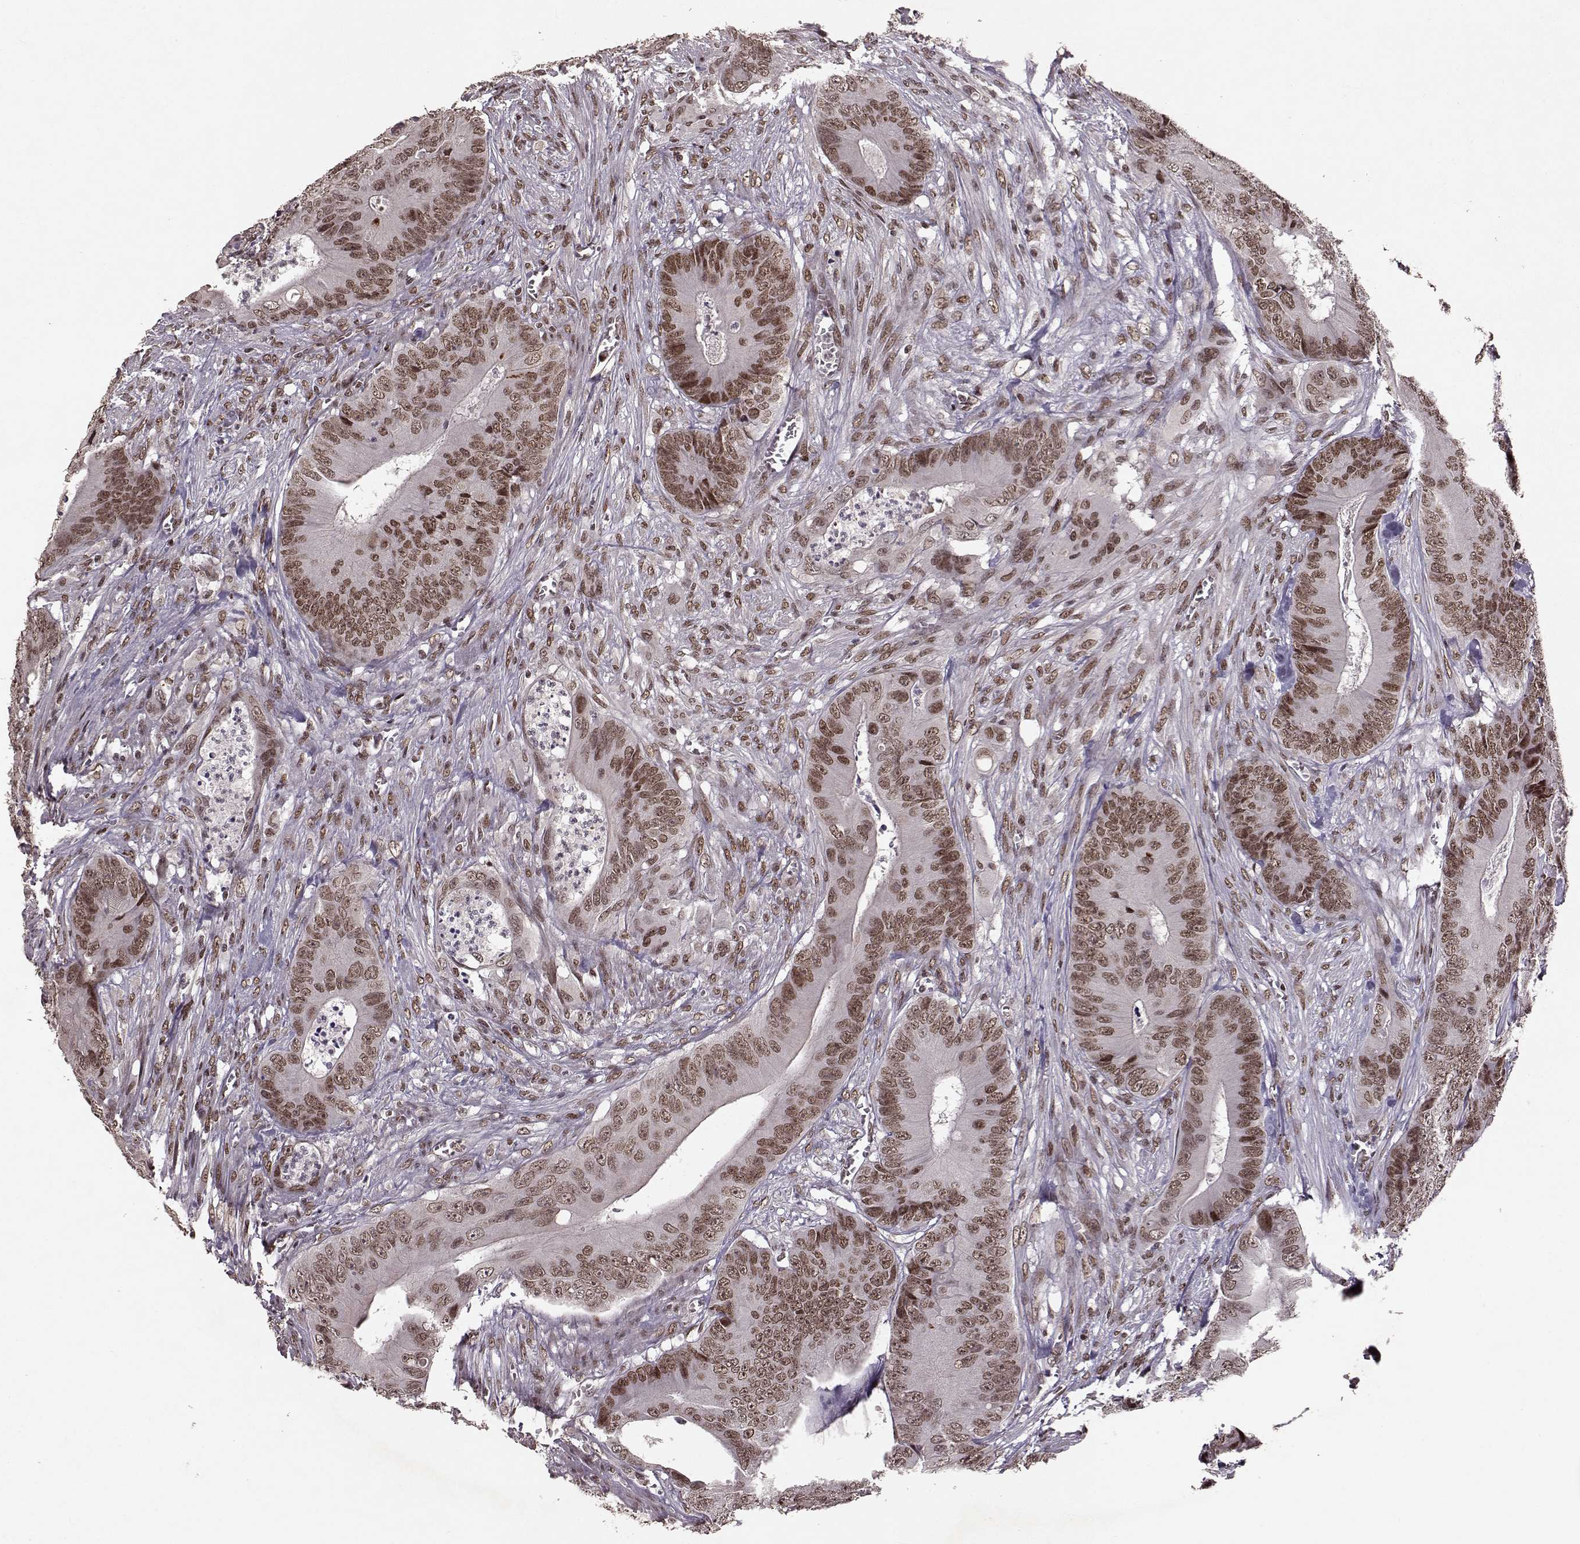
{"staining": {"intensity": "moderate", "quantity": ">75%", "location": "nuclear"}, "tissue": "colorectal cancer", "cell_type": "Tumor cells", "image_type": "cancer", "snomed": [{"axis": "morphology", "description": "Adenocarcinoma, NOS"}, {"axis": "topography", "description": "Colon"}], "caption": "A photomicrograph showing moderate nuclear expression in approximately >75% of tumor cells in adenocarcinoma (colorectal), as visualized by brown immunohistochemical staining.", "gene": "RRAGD", "patient": {"sex": "male", "age": 84}}